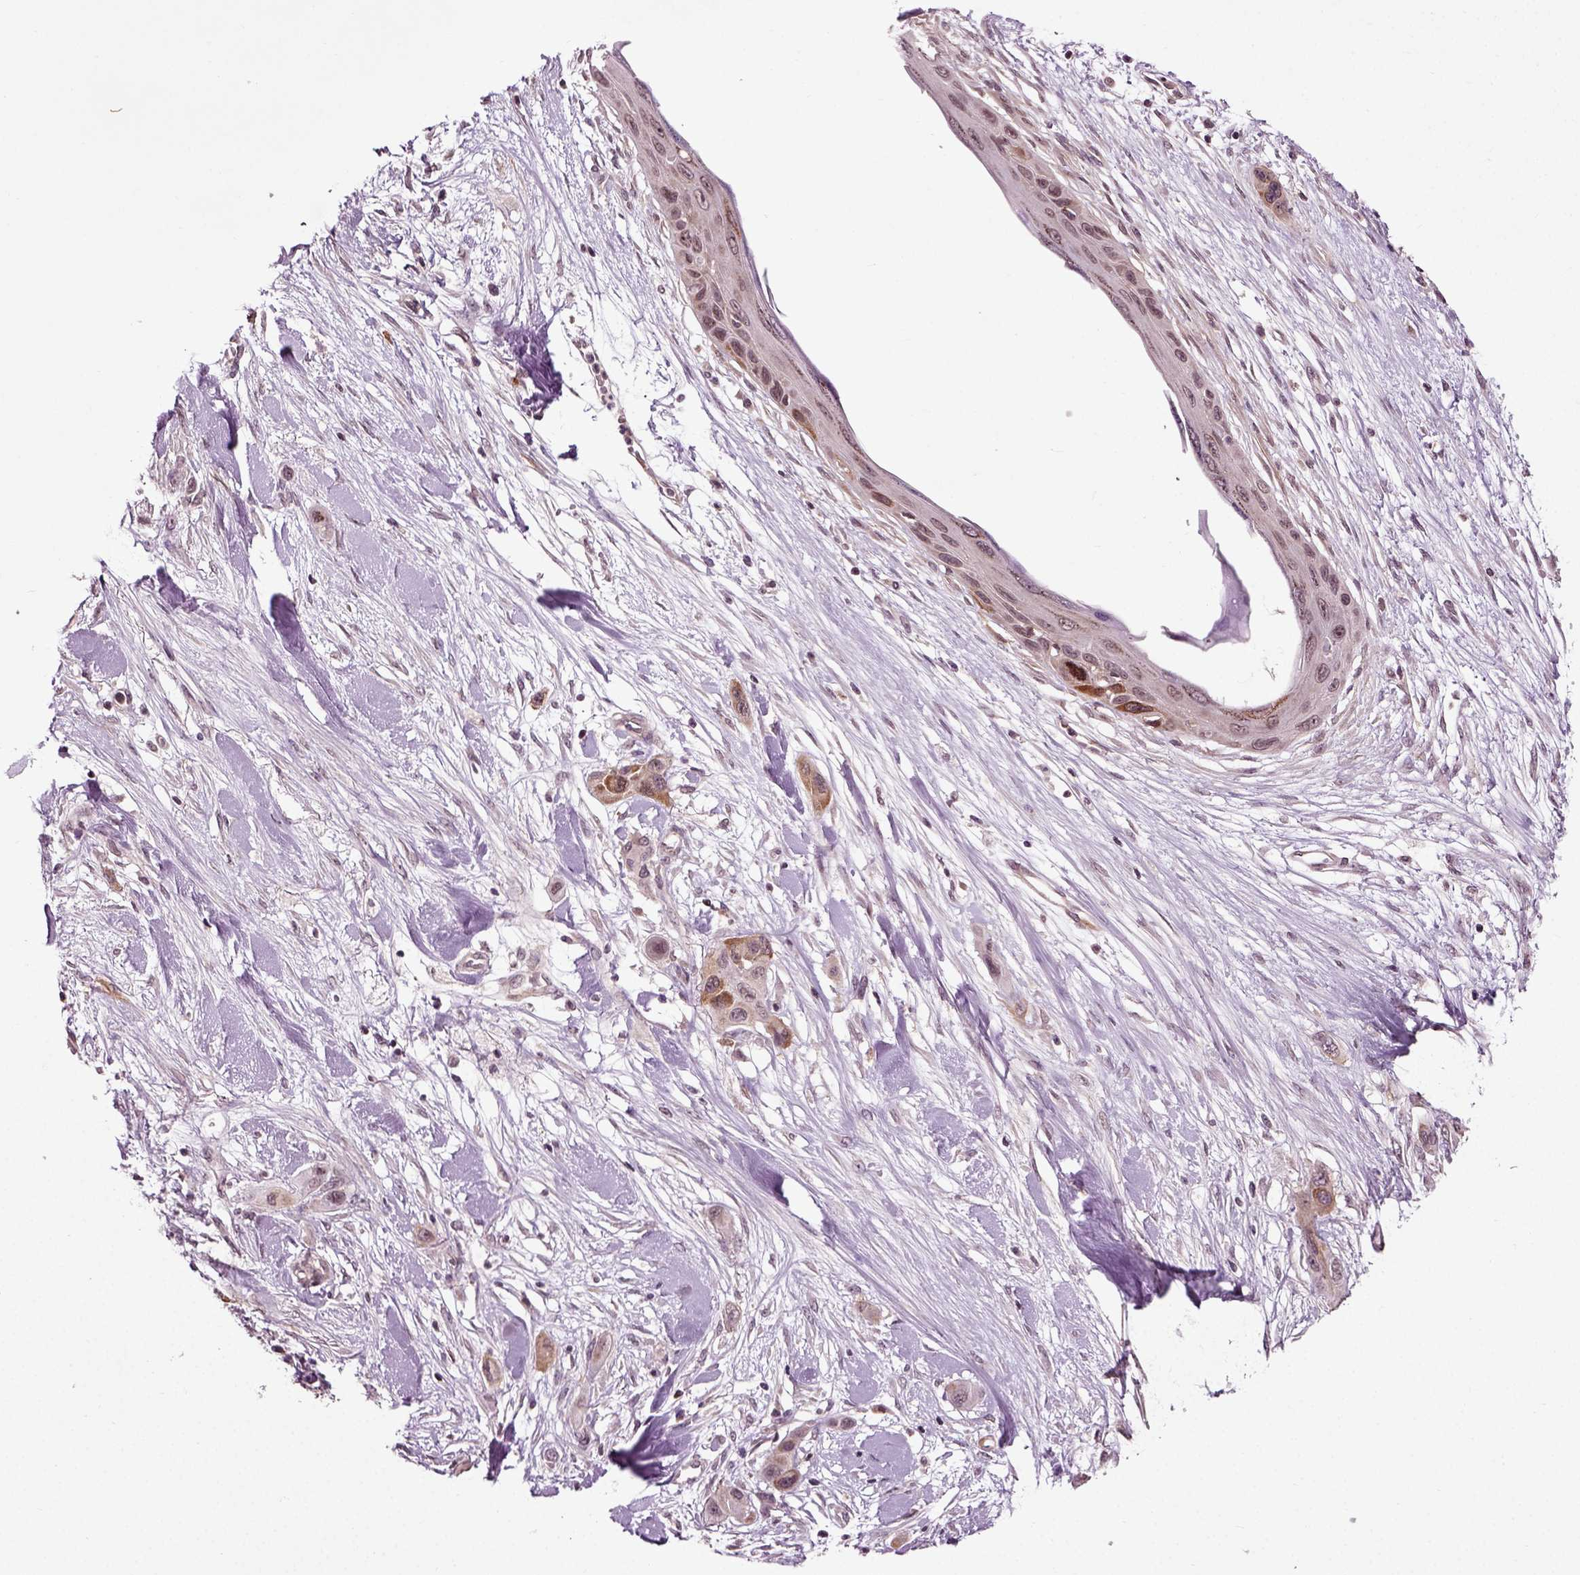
{"staining": {"intensity": "moderate", "quantity": "<25%", "location": "cytoplasmic/membranous"}, "tissue": "skin cancer", "cell_type": "Tumor cells", "image_type": "cancer", "snomed": [{"axis": "morphology", "description": "Squamous cell carcinoma, NOS"}, {"axis": "topography", "description": "Skin"}], "caption": "Squamous cell carcinoma (skin) was stained to show a protein in brown. There is low levels of moderate cytoplasmic/membranous staining in approximately <25% of tumor cells.", "gene": "KNSTRN", "patient": {"sex": "male", "age": 79}}